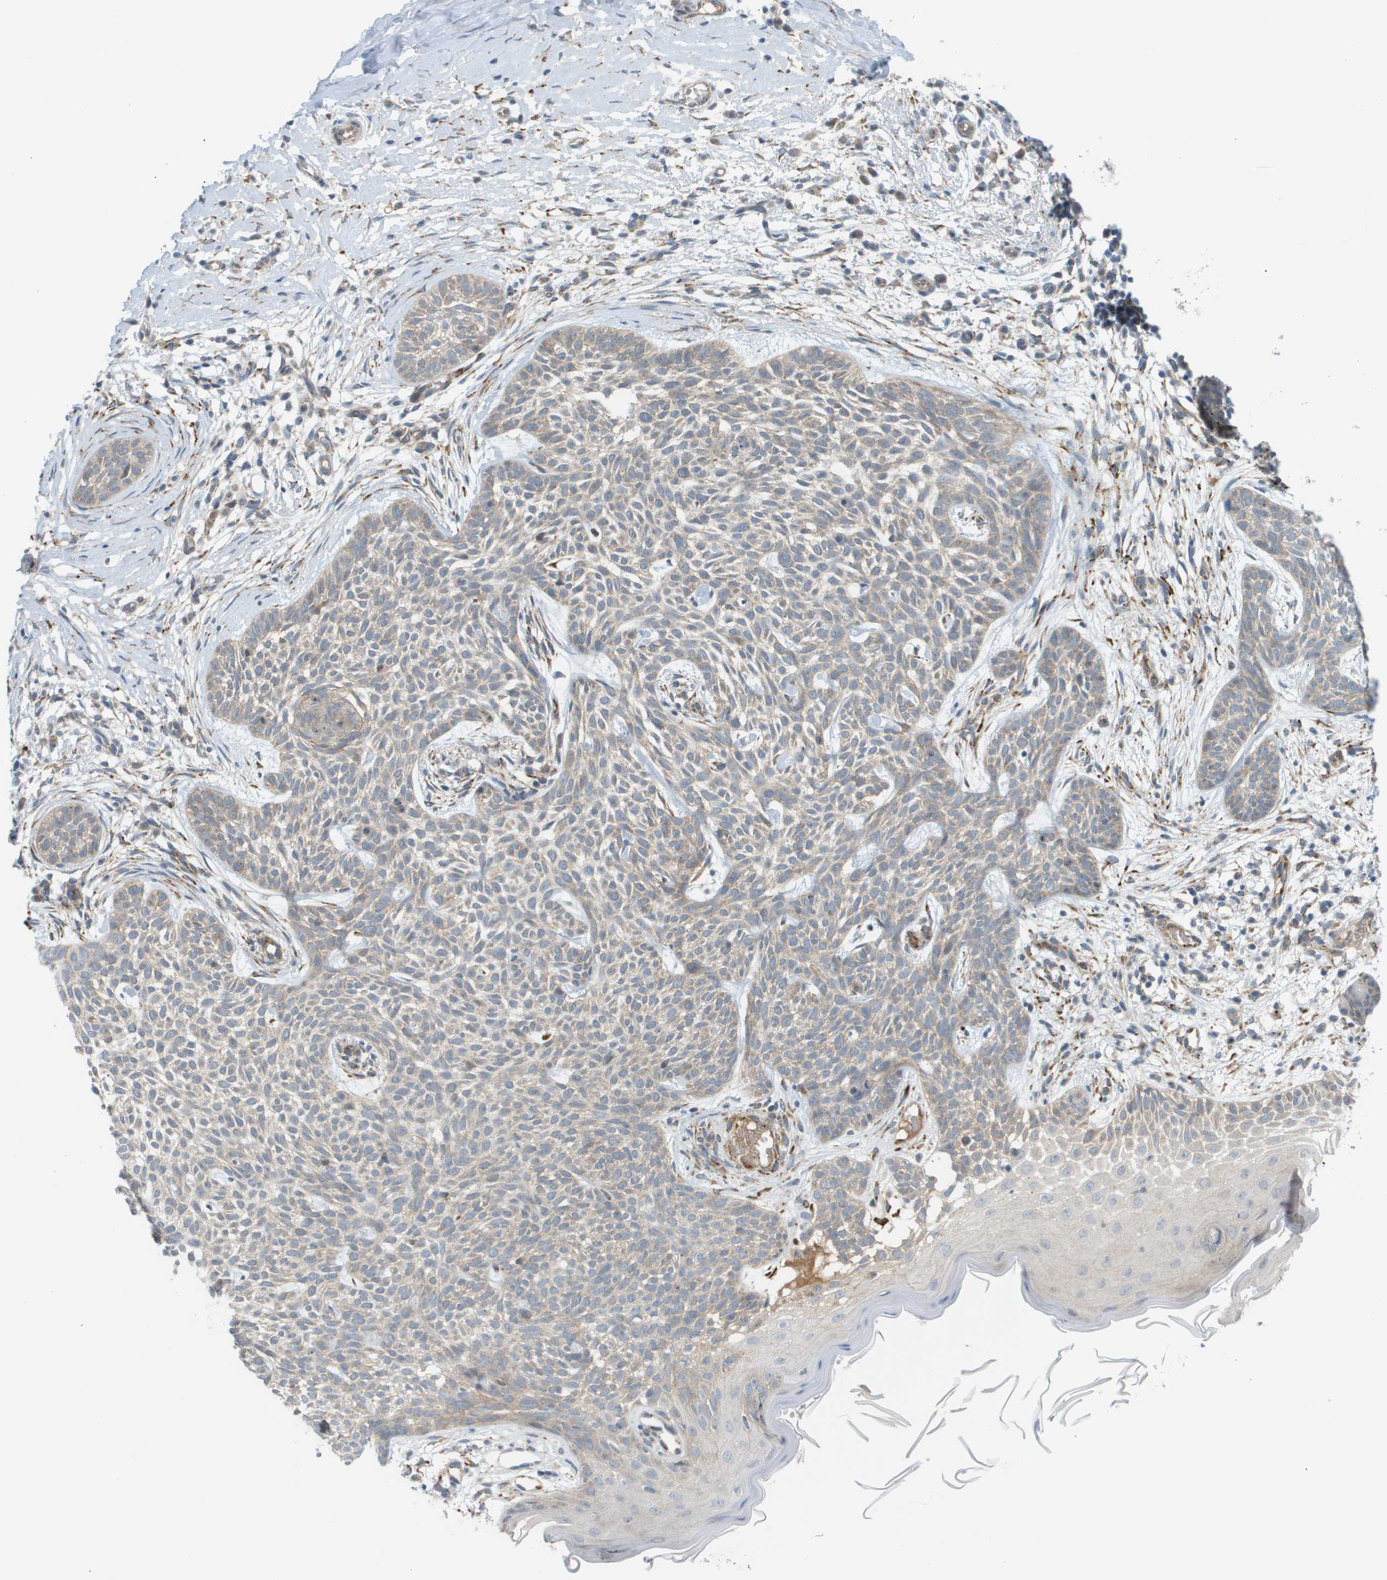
{"staining": {"intensity": "weak", "quantity": ">75%", "location": "cytoplasmic/membranous"}, "tissue": "skin cancer", "cell_type": "Tumor cells", "image_type": "cancer", "snomed": [{"axis": "morphology", "description": "Basal cell carcinoma"}, {"axis": "topography", "description": "Skin"}], "caption": "Protein expression analysis of skin basal cell carcinoma displays weak cytoplasmic/membranous staining in about >75% of tumor cells.", "gene": "PROC", "patient": {"sex": "female", "age": 59}}